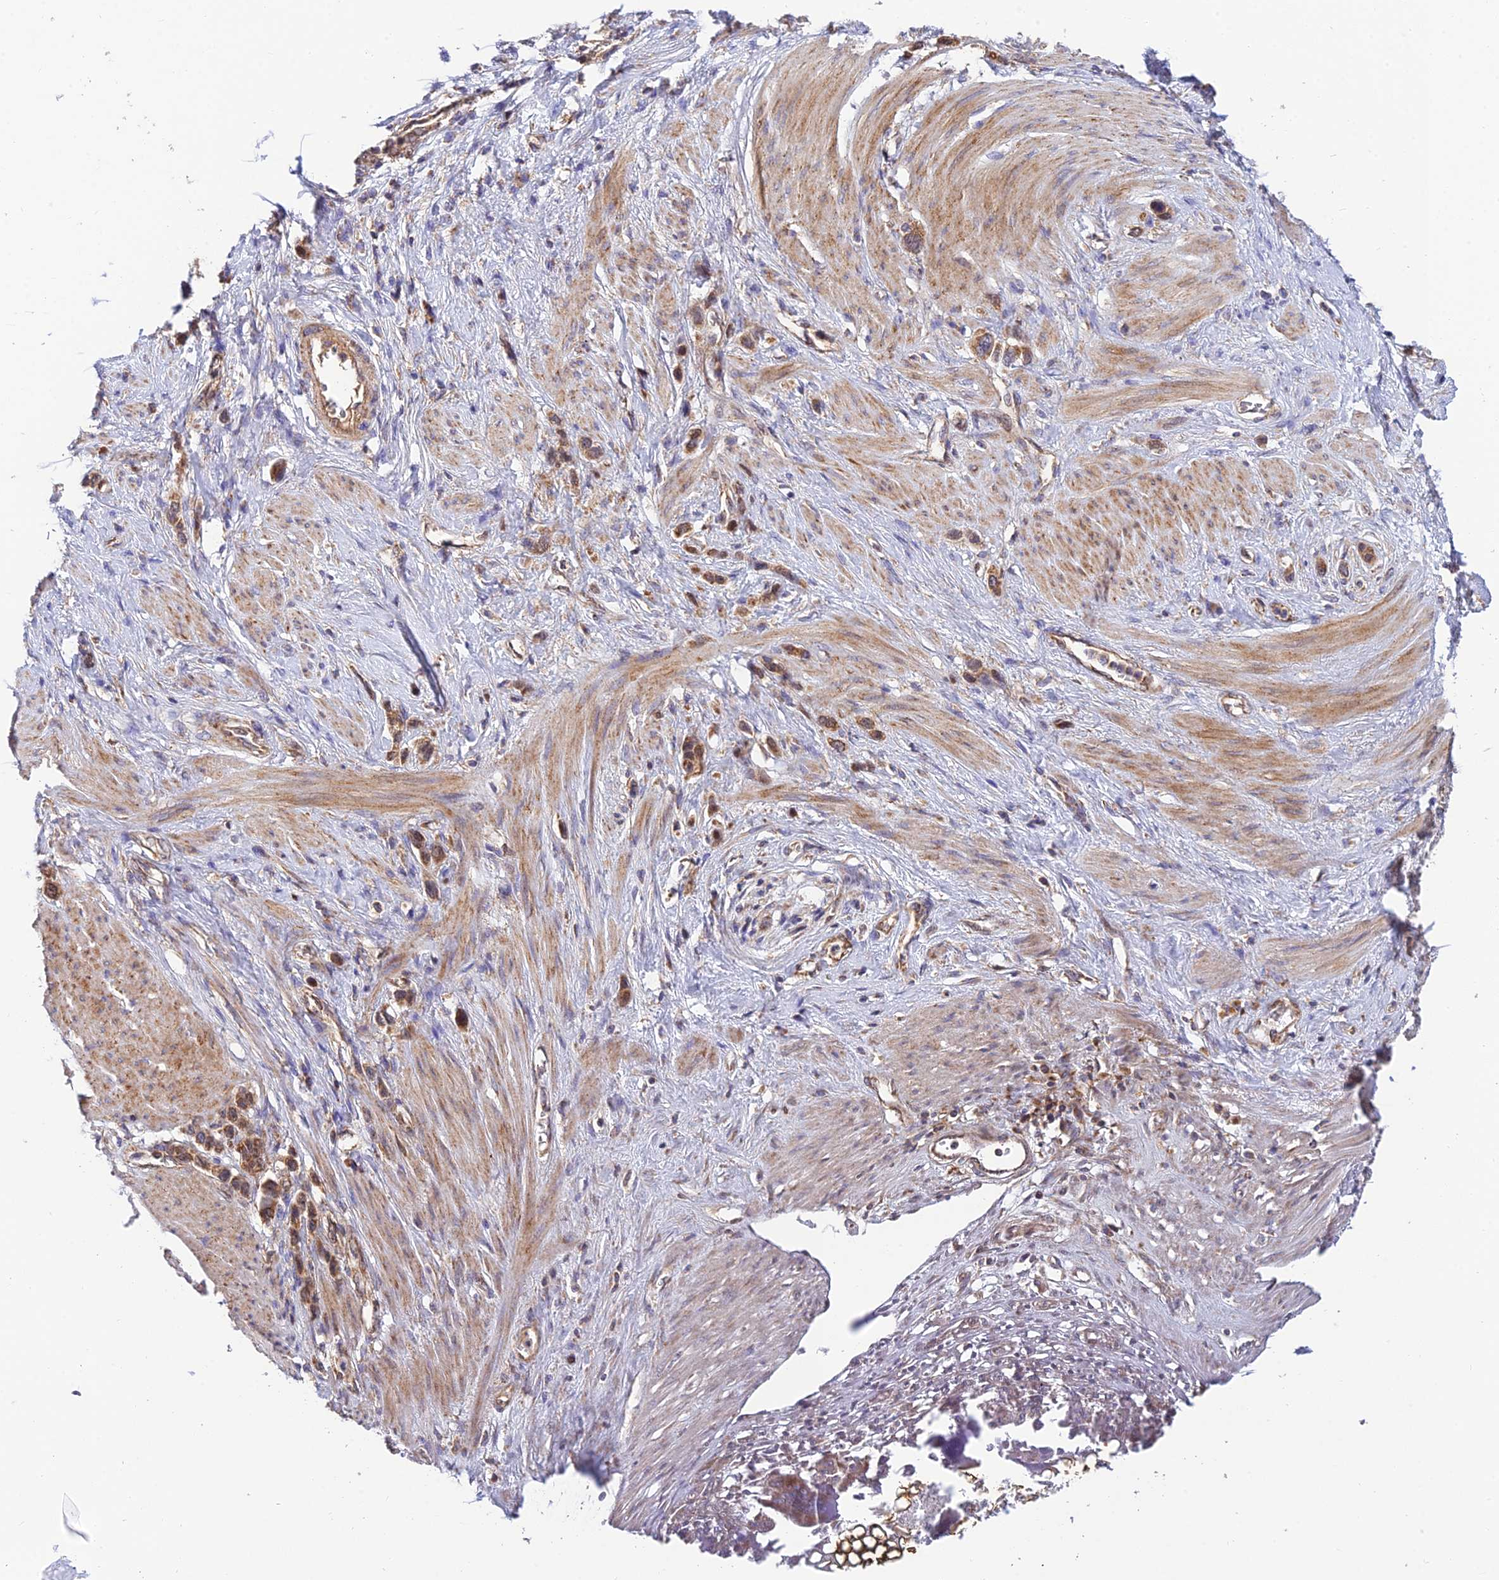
{"staining": {"intensity": "moderate", "quantity": ">75%", "location": "cytoplasmic/membranous"}, "tissue": "stomach cancer", "cell_type": "Tumor cells", "image_type": "cancer", "snomed": [{"axis": "morphology", "description": "Adenocarcinoma, NOS"}, {"axis": "morphology", "description": "Adenocarcinoma, High grade"}, {"axis": "topography", "description": "Stomach, upper"}, {"axis": "topography", "description": "Stomach, lower"}], "caption": "The histopathology image displays staining of stomach cancer, revealing moderate cytoplasmic/membranous protein positivity (brown color) within tumor cells.", "gene": "PODNL1", "patient": {"sex": "female", "age": 65}}